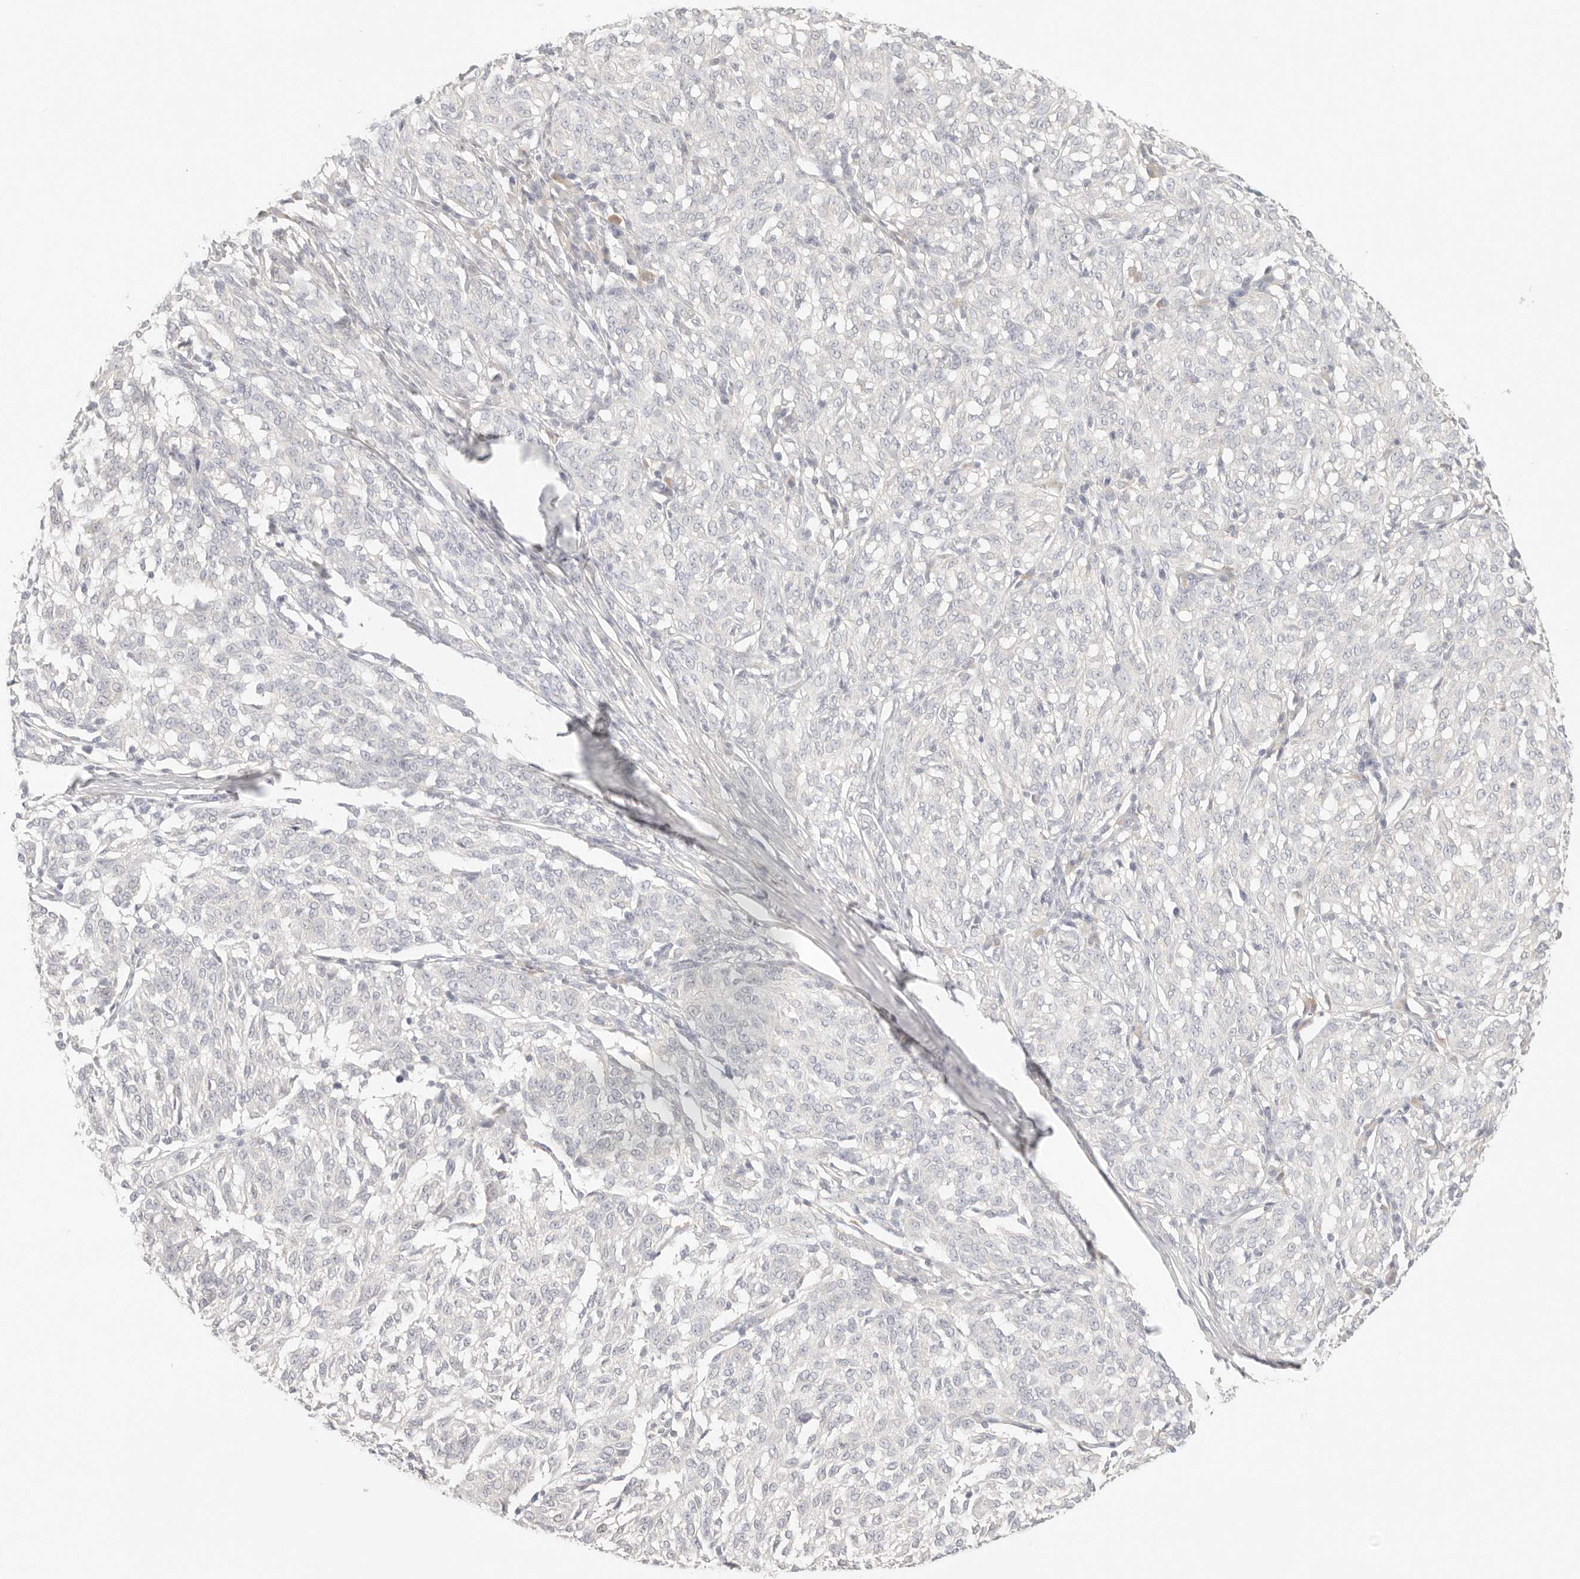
{"staining": {"intensity": "negative", "quantity": "none", "location": "none"}, "tissue": "melanoma", "cell_type": "Tumor cells", "image_type": "cancer", "snomed": [{"axis": "morphology", "description": "Malignant melanoma, NOS"}, {"axis": "topography", "description": "Skin"}], "caption": "Immunohistochemistry photomicrograph of malignant melanoma stained for a protein (brown), which reveals no expression in tumor cells.", "gene": "SPHK1", "patient": {"sex": "female", "age": 72}}